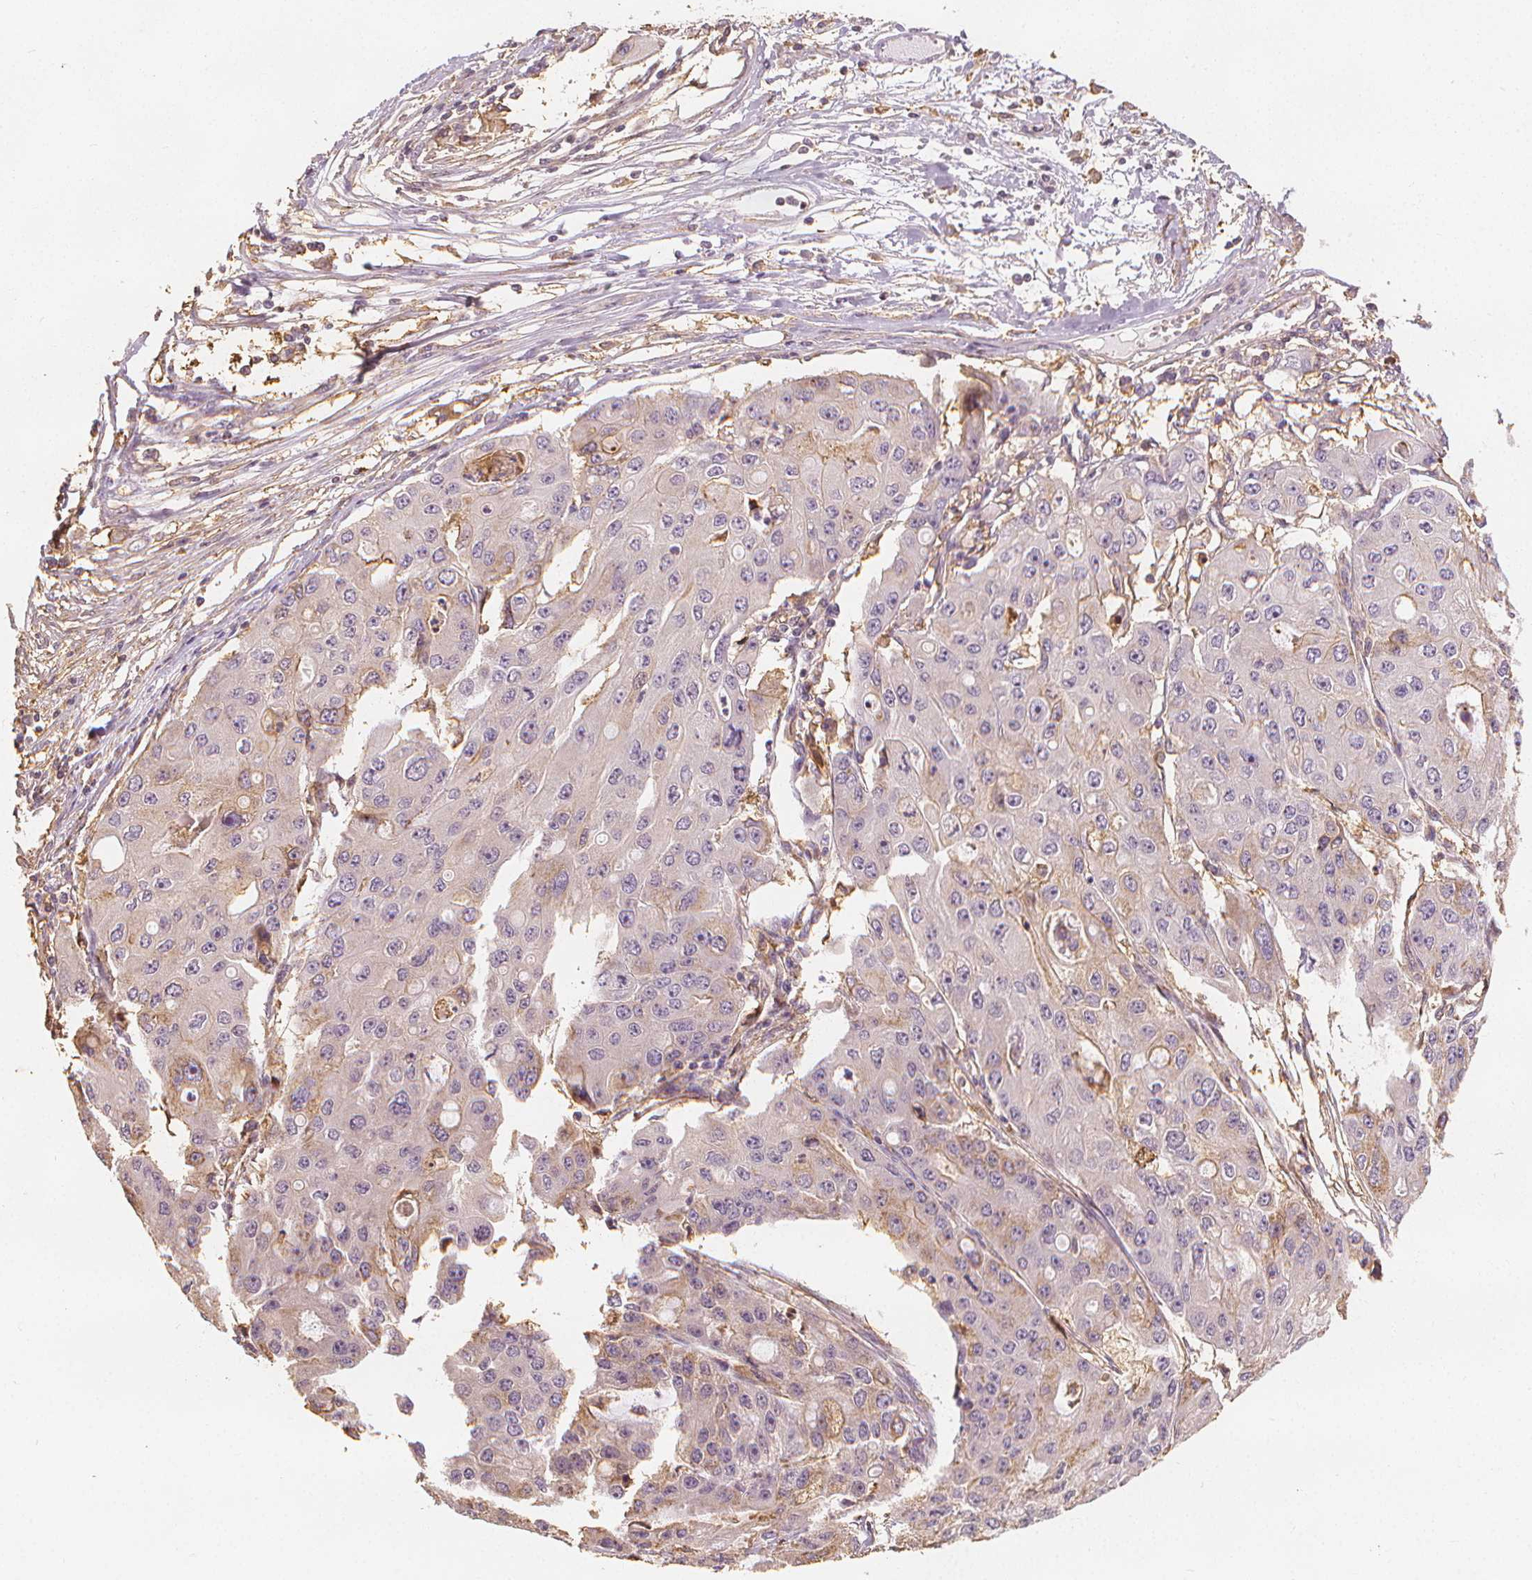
{"staining": {"intensity": "negative", "quantity": "none", "location": "none"}, "tissue": "ovarian cancer", "cell_type": "Tumor cells", "image_type": "cancer", "snomed": [{"axis": "morphology", "description": "Cystadenocarcinoma, serous, NOS"}, {"axis": "topography", "description": "Ovary"}], "caption": "This is a histopathology image of immunohistochemistry (IHC) staining of ovarian cancer (serous cystadenocarcinoma), which shows no expression in tumor cells. (Brightfield microscopy of DAB (3,3'-diaminobenzidine) immunohistochemistry (IHC) at high magnification).", "gene": "ARHGAP26", "patient": {"sex": "female", "age": 56}}